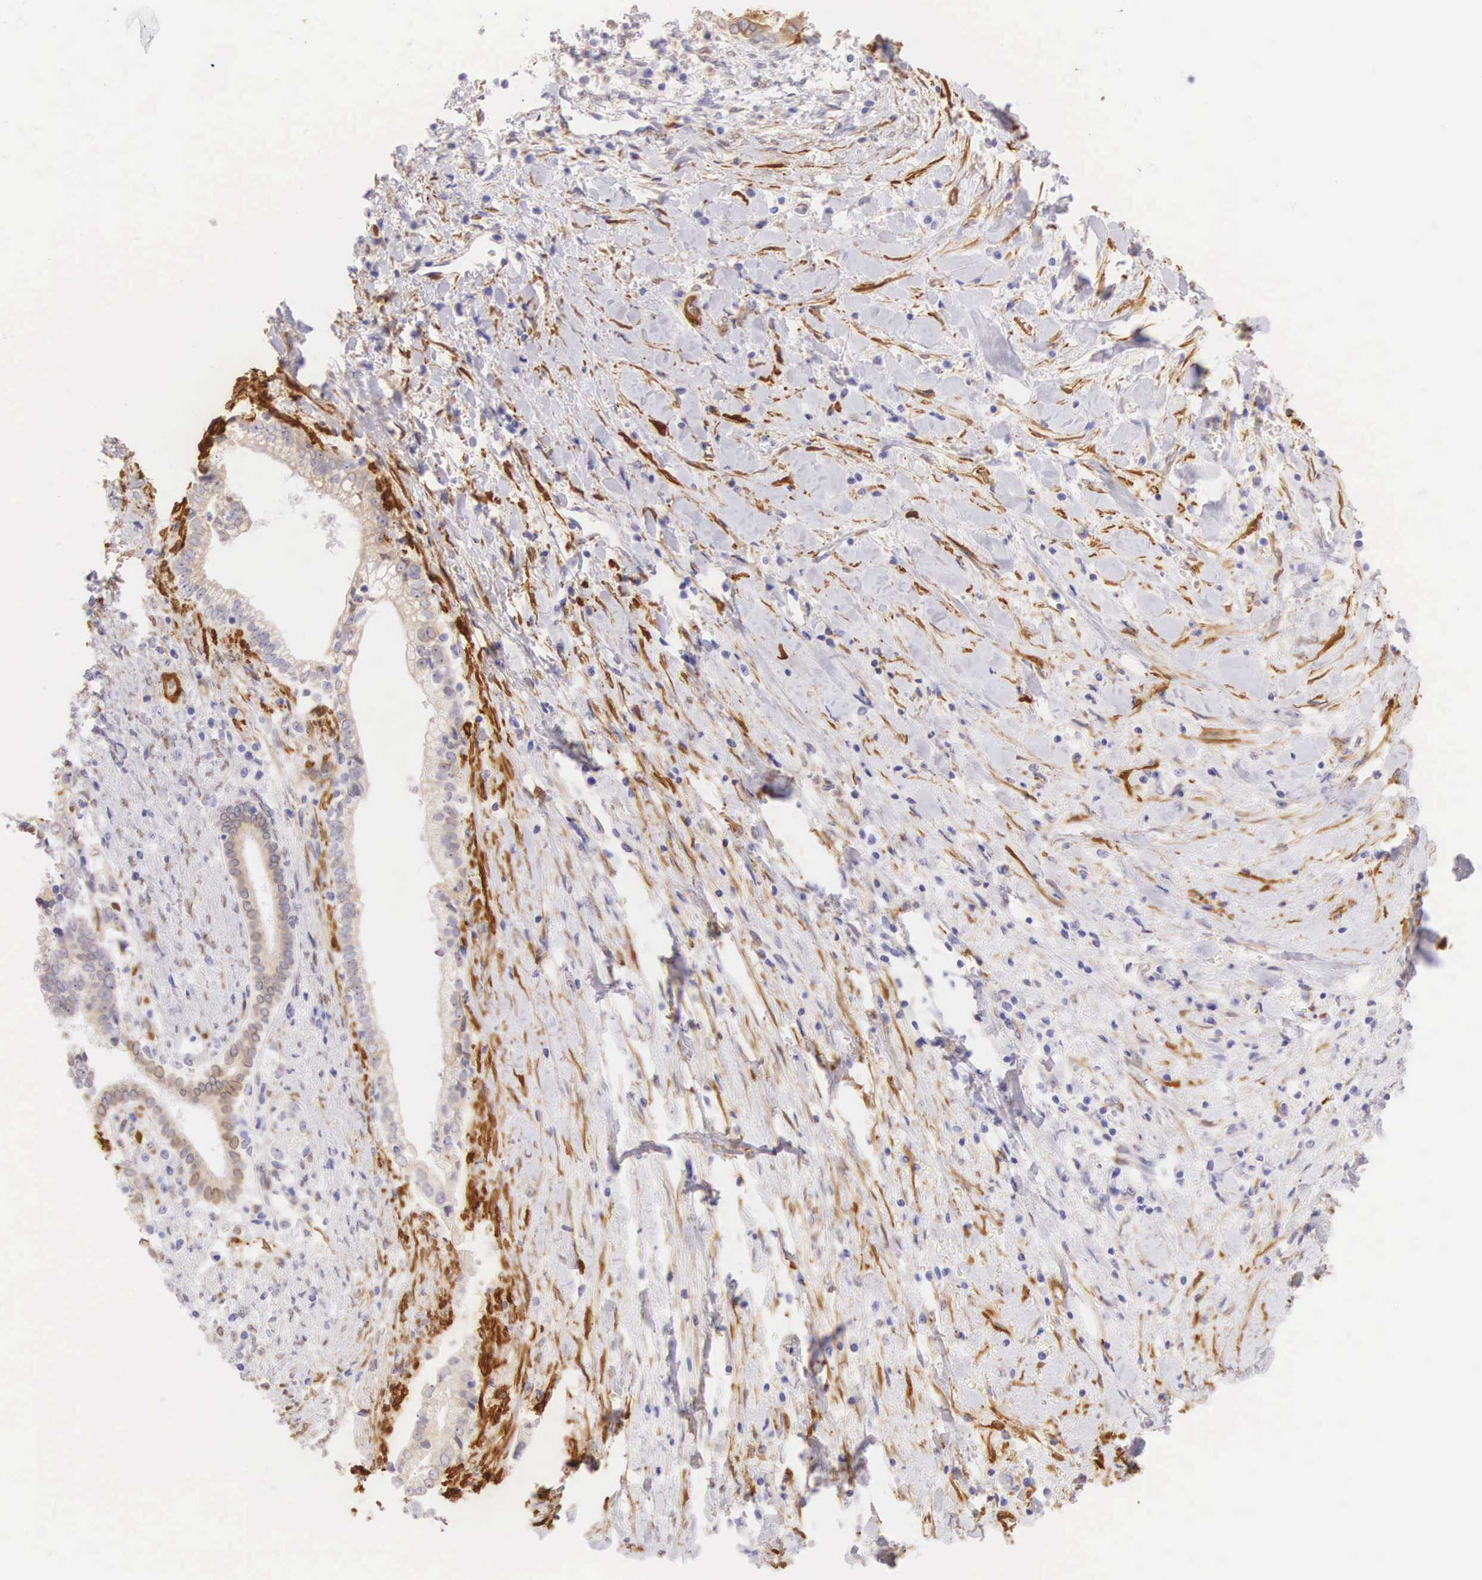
{"staining": {"intensity": "negative", "quantity": "none", "location": "none"}, "tissue": "liver cancer", "cell_type": "Tumor cells", "image_type": "cancer", "snomed": [{"axis": "morphology", "description": "Cholangiocarcinoma"}, {"axis": "topography", "description": "Liver"}], "caption": "Tumor cells show no significant positivity in cholangiocarcinoma (liver).", "gene": "CNN1", "patient": {"sex": "male", "age": 57}}